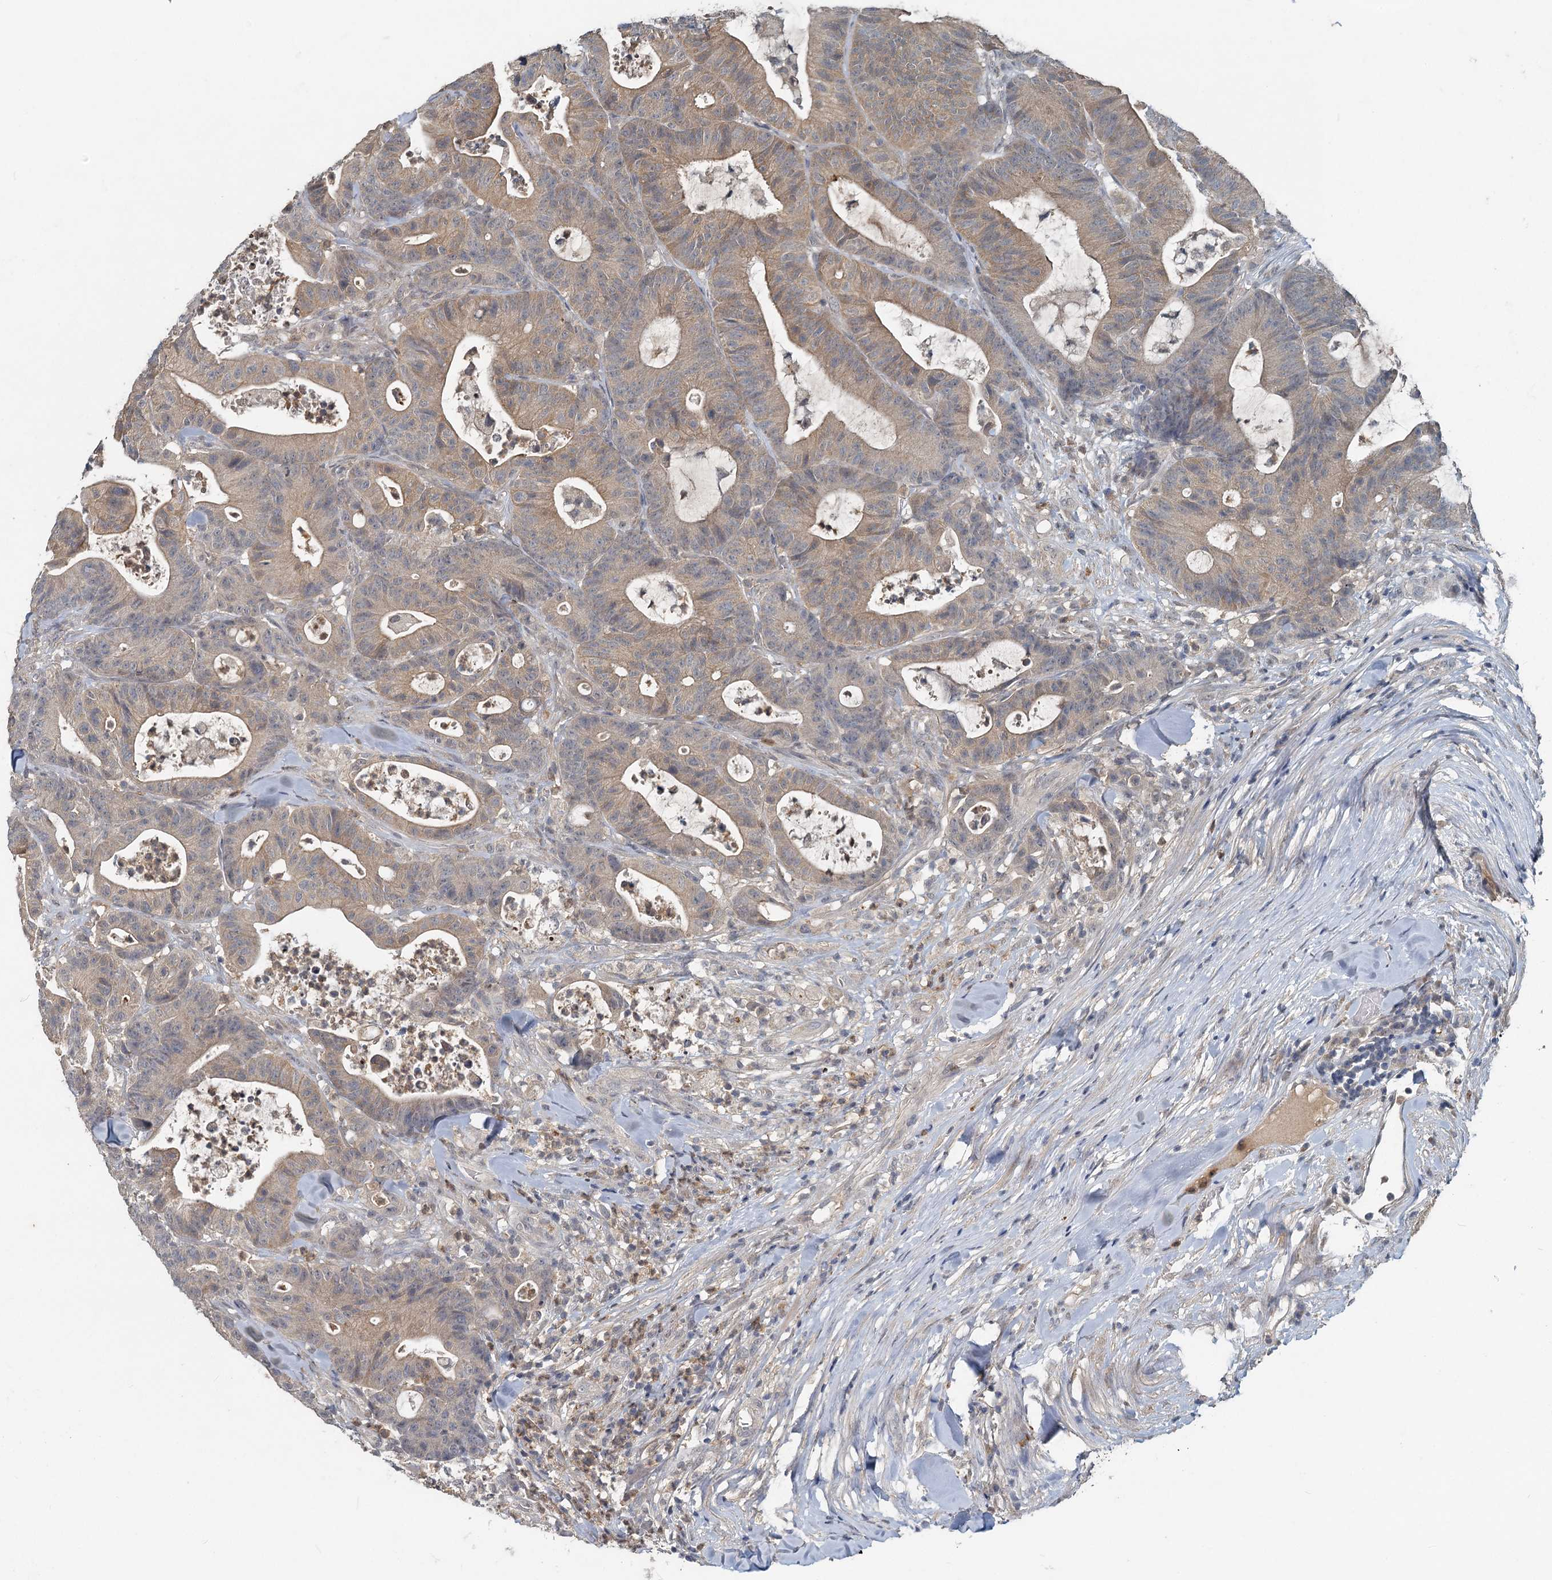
{"staining": {"intensity": "weak", "quantity": ">75%", "location": "cytoplasmic/membranous"}, "tissue": "colorectal cancer", "cell_type": "Tumor cells", "image_type": "cancer", "snomed": [{"axis": "morphology", "description": "Adenocarcinoma, NOS"}, {"axis": "topography", "description": "Colon"}], "caption": "Immunohistochemistry (DAB) staining of human colorectal adenocarcinoma displays weak cytoplasmic/membranous protein positivity in about >75% of tumor cells. Ihc stains the protein in brown and the nuclei are stained blue.", "gene": "HERC3", "patient": {"sex": "female", "age": 84}}